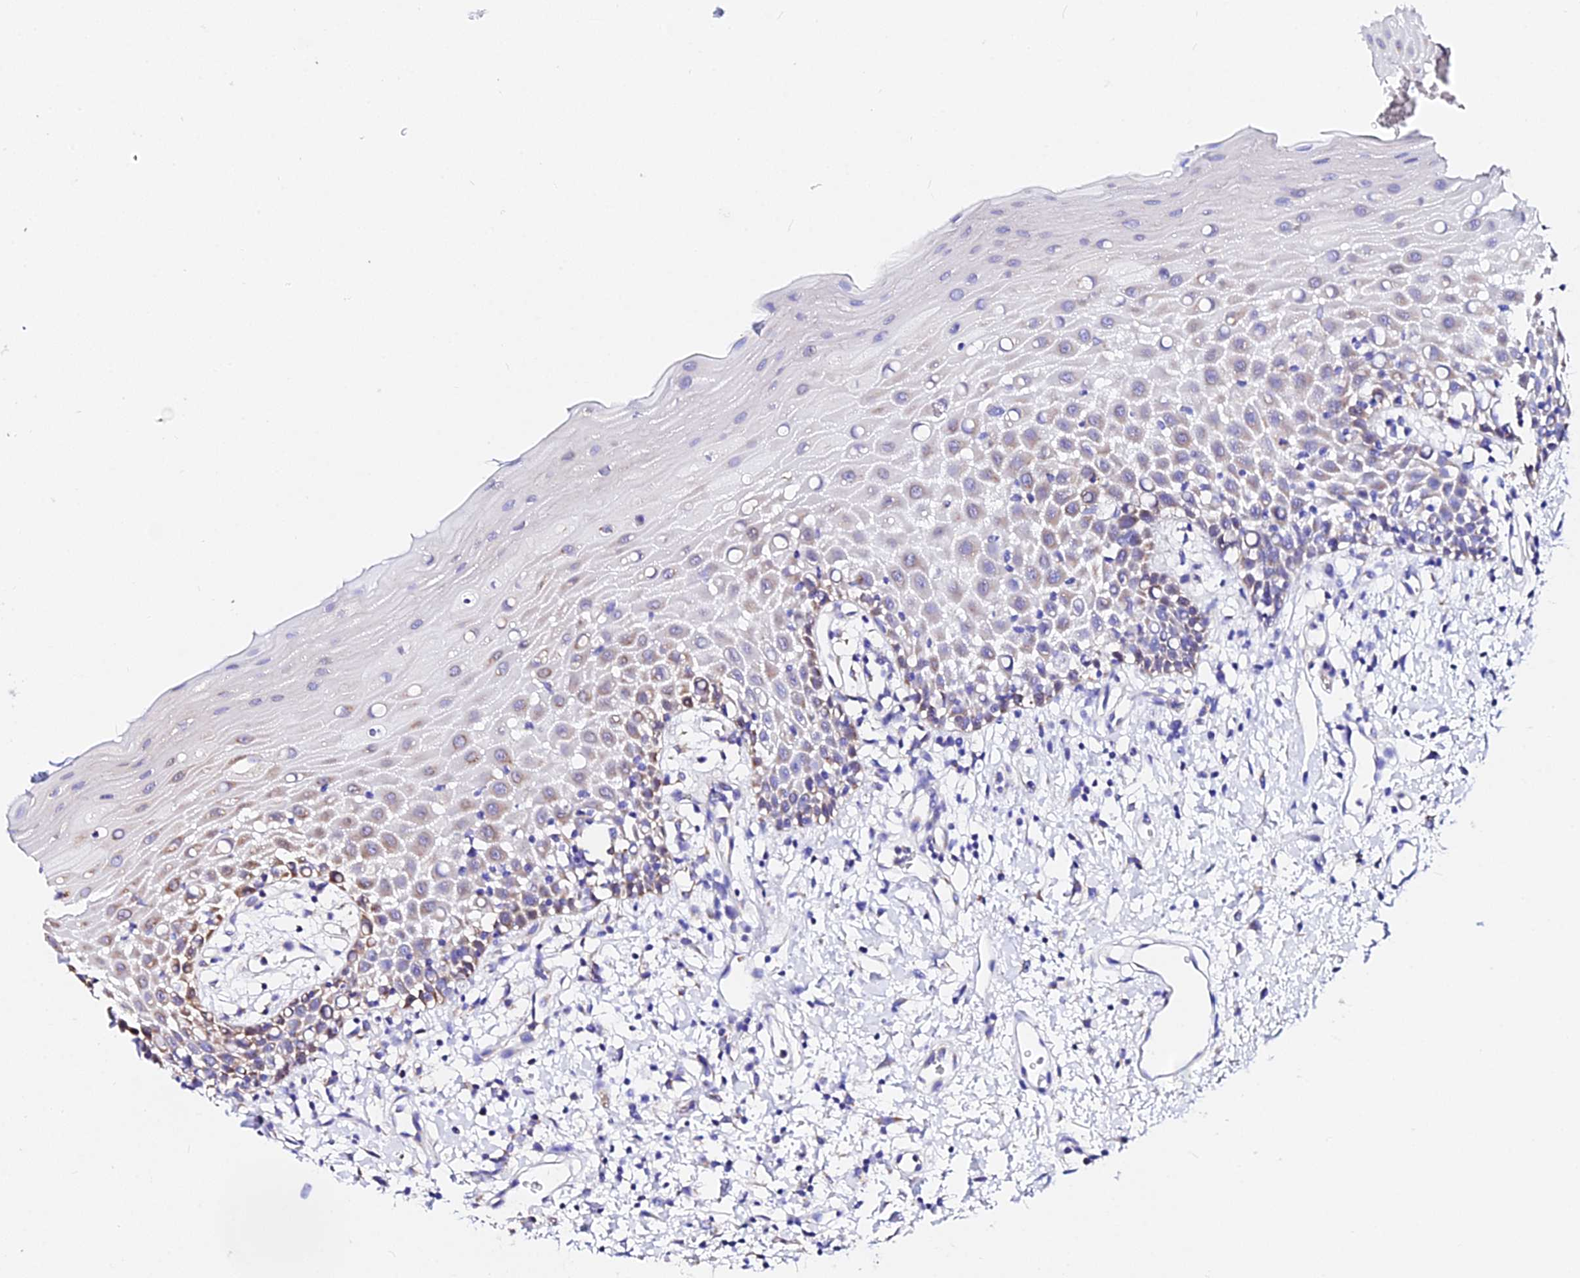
{"staining": {"intensity": "moderate", "quantity": "<25%", "location": "cytoplasmic/membranous"}, "tissue": "oral mucosa", "cell_type": "Squamous epithelial cells", "image_type": "normal", "snomed": [{"axis": "morphology", "description": "Normal tissue, NOS"}, {"axis": "topography", "description": "Oral tissue"}], "caption": "Protein staining by immunohistochemistry reveals moderate cytoplasmic/membranous staining in about <25% of squamous epithelial cells in normal oral mucosa.", "gene": "ZNF573", "patient": {"sex": "female", "age": 70}}